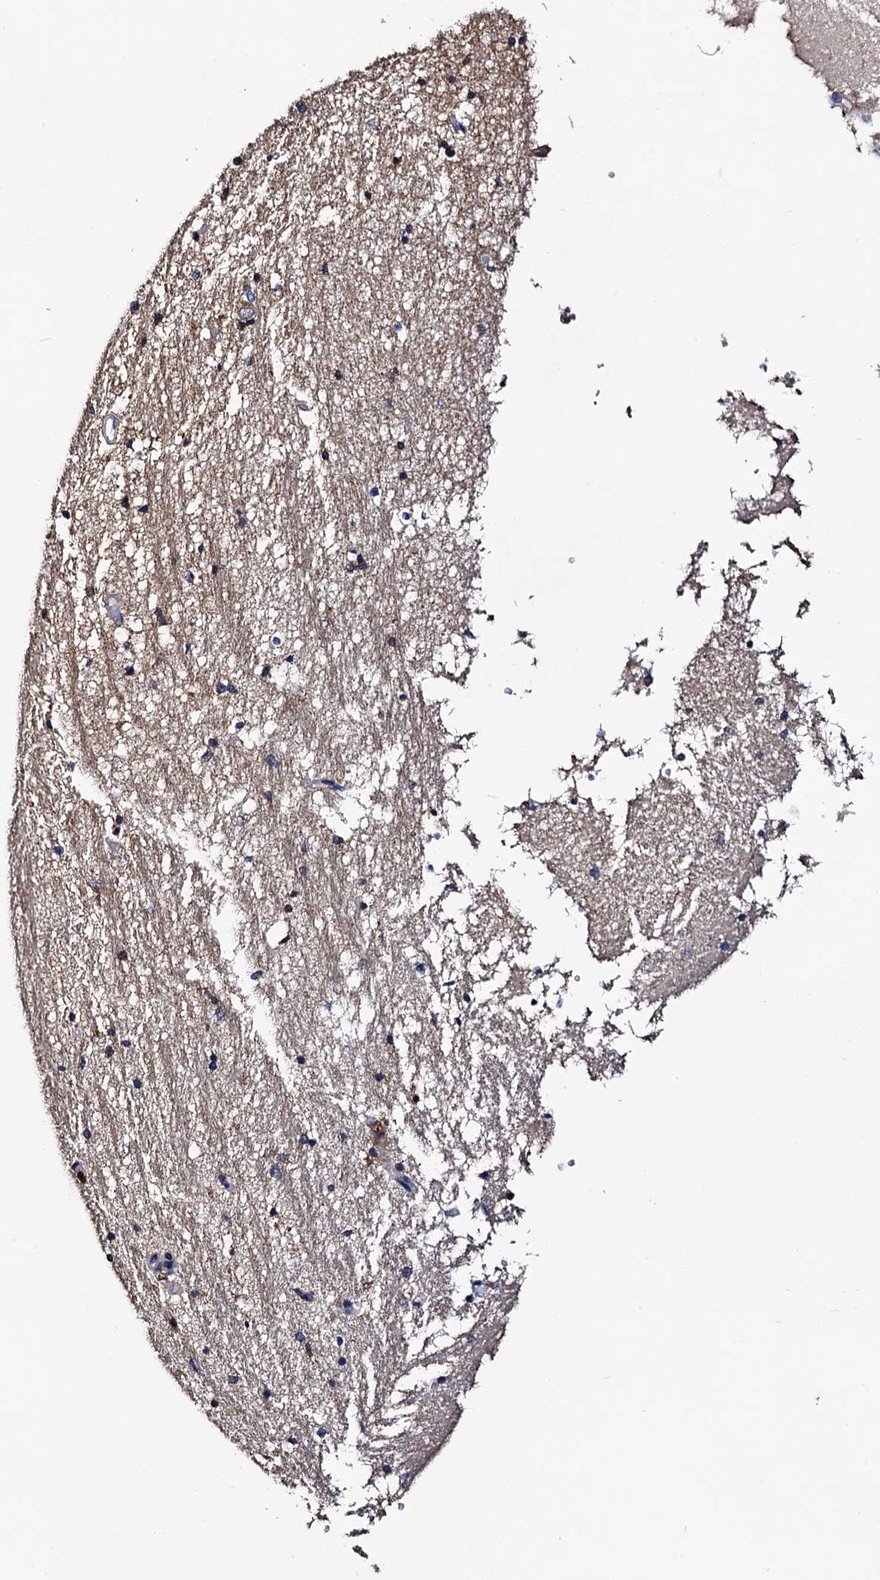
{"staining": {"intensity": "moderate", "quantity": "25%-75%", "location": "cytoplasmic/membranous,nuclear"}, "tissue": "hippocampus", "cell_type": "Glial cells", "image_type": "normal", "snomed": [{"axis": "morphology", "description": "Normal tissue, NOS"}, {"axis": "topography", "description": "Hippocampus"}], "caption": "Brown immunohistochemical staining in unremarkable hippocampus demonstrates moderate cytoplasmic/membranous,nuclear staining in about 25%-75% of glial cells. The staining is performed using DAB brown chromogen to label protein expression. The nuclei are counter-stained blue using hematoxylin.", "gene": "RGS11", "patient": {"sex": "male", "age": 45}}